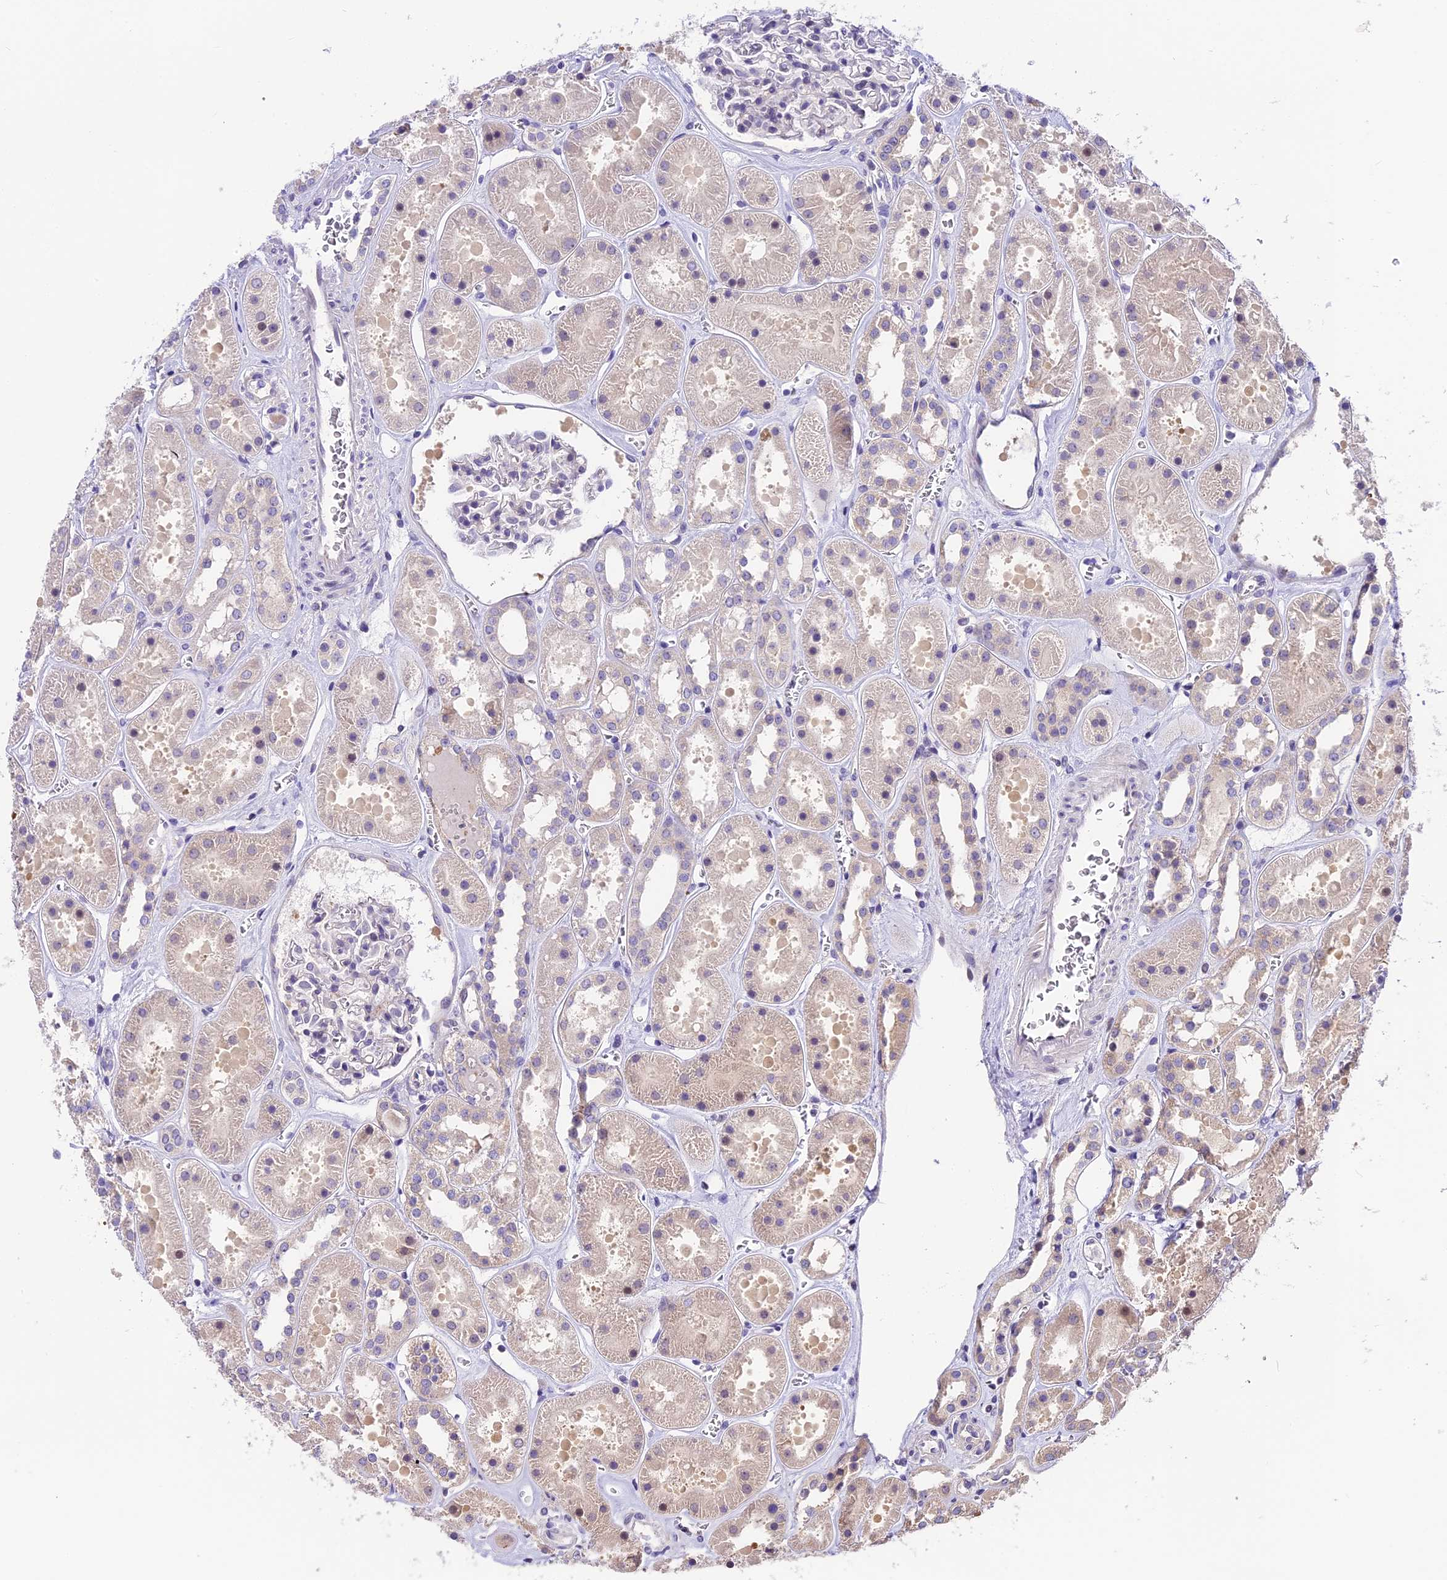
{"staining": {"intensity": "negative", "quantity": "none", "location": "none"}, "tissue": "kidney", "cell_type": "Cells in glomeruli", "image_type": "normal", "snomed": [{"axis": "morphology", "description": "Normal tissue, NOS"}, {"axis": "topography", "description": "Kidney"}], "caption": "Human kidney stained for a protein using IHC exhibits no expression in cells in glomeruli.", "gene": "BSCL2", "patient": {"sex": "female", "age": 41}}